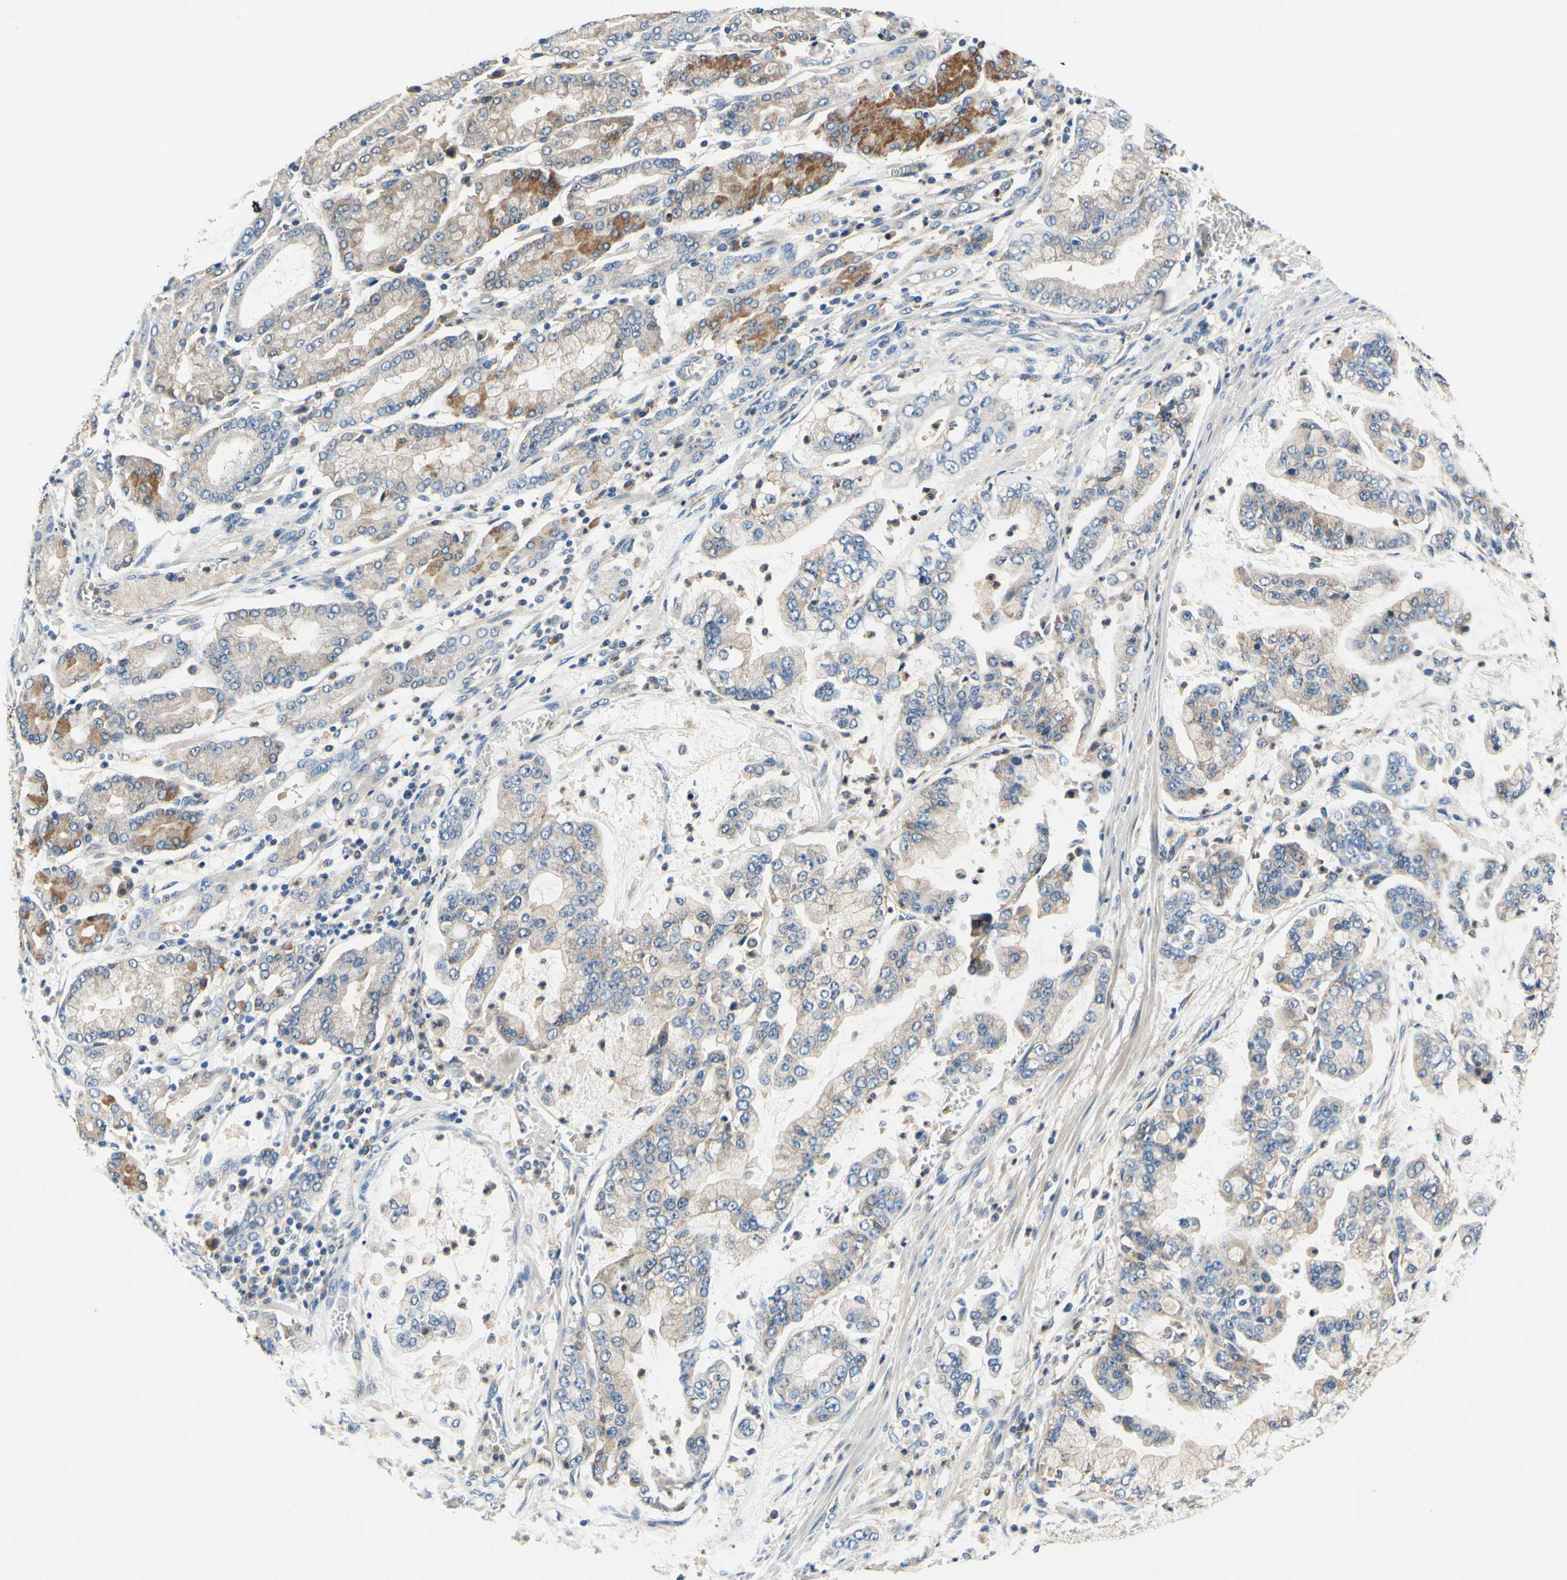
{"staining": {"intensity": "moderate", "quantity": "<25%", "location": "cytoplasmic/membranous"}, "tissue": "stomach cancer", "cell_type": "Tumor cells", "image_type": "cancer", "snomed": [{"axis": "morphology", "description": "Normal tissue, NOS"}, {"axis": "morphology", "description": "Adenocarcinoma, NOS"}, {"axis": "topography", "description": "Stomach, upper"}, {"axis": "topography", "description": "Stomach"}], "caption": "IHC (DAB) staining of human stomach adenocarcinoma shows moderate cytoplasmic/membranous protein expression in about <25% of tumor cells.", "gene": "PLA2G4A", "patient": {"sex": "male", "age": 76}}